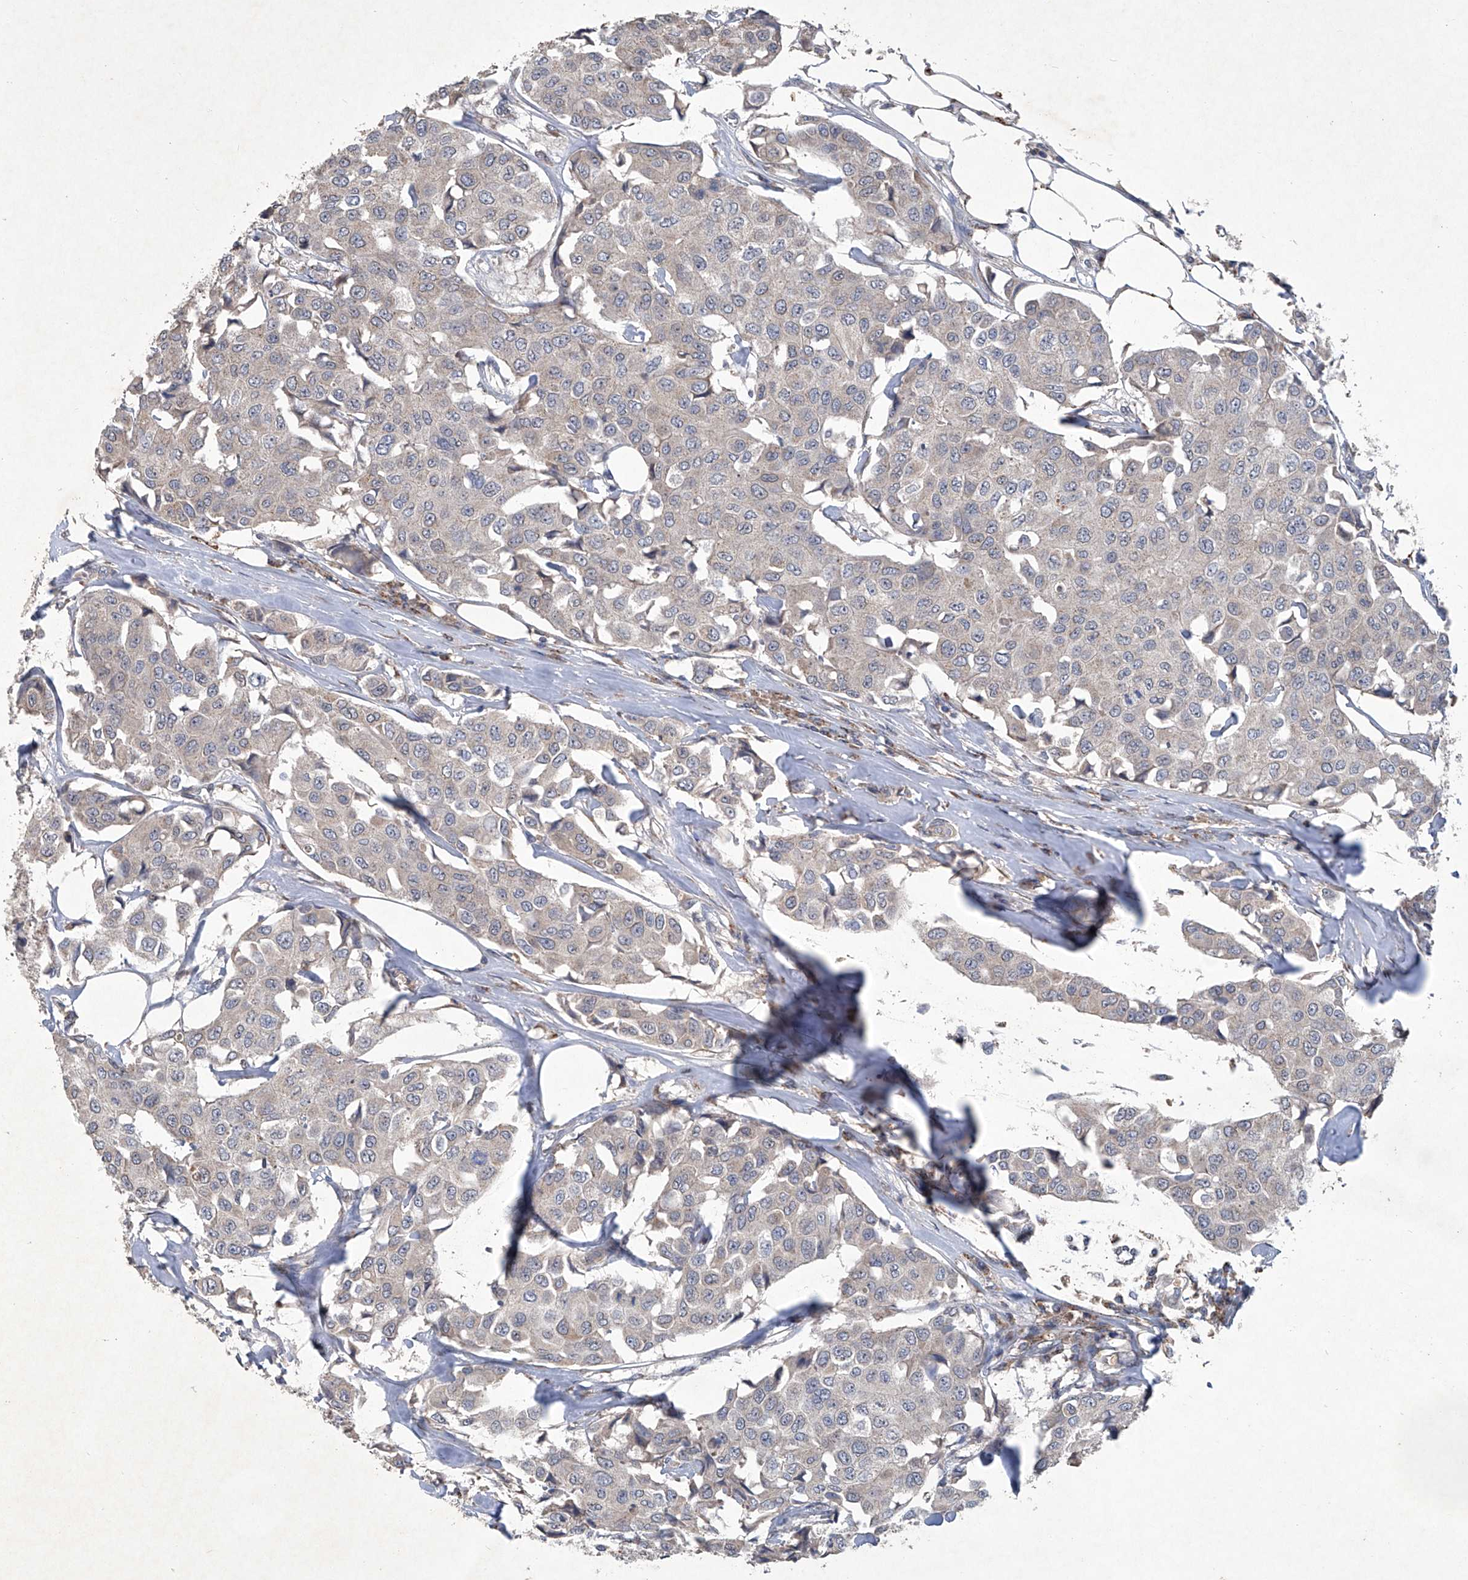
{"staining": {"intensity": "negative", "quantity": "none", "location": "none"}, "tissue": "breast cancer", "cell_type": "Tumor cells", "image_type": "cancer", "snomed": [{"axis": "morphology", "description": "Duct carcinoma"}, {"axis": "topography", "description": "Breast"}], "caption": "Tumor cells are negative for brown protein staining in breast cancer (invasive ductal carcinoma).", "gene": "PCSK5", "patient": {"sex": "female", "age": 80}}